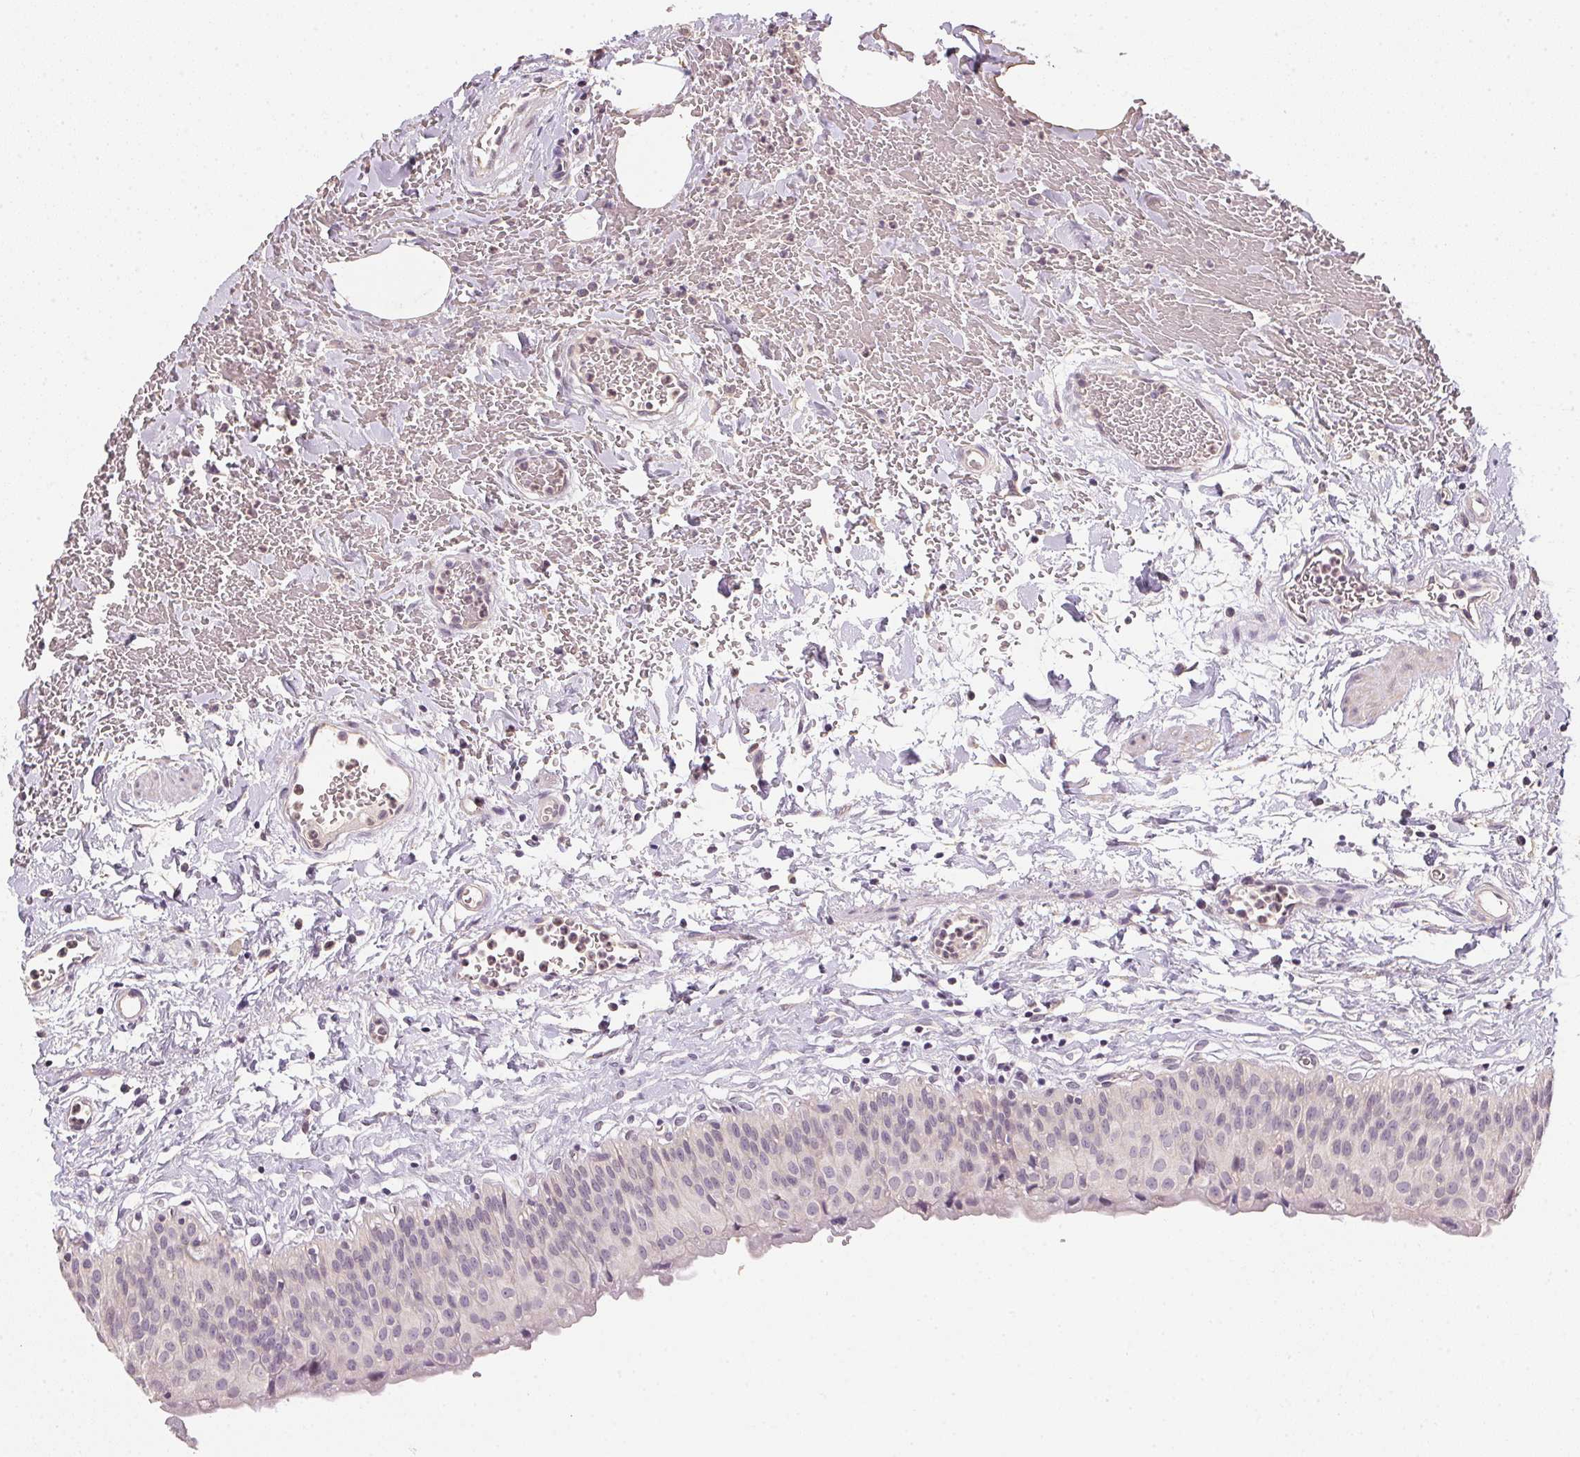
{"staining": {"intensity": "negative", "quantity": "none", "location": "none"}, "tissue": "urinary bladder", "cell_type": "Urothelial cells", "image_type": "normal", "snomed": [{"axis": "morphology", "description": "Normal tissue, NOS"}, {"axis": "topography", "description": "Urinary bladder"}], "caption": "Urinary bladder stained for a protein using immunohistochemistry (IHC) exhibits no staining urothelial cells.", "gene": "ALDH8A1", "patient": {"sex": "male", "age": 55}}